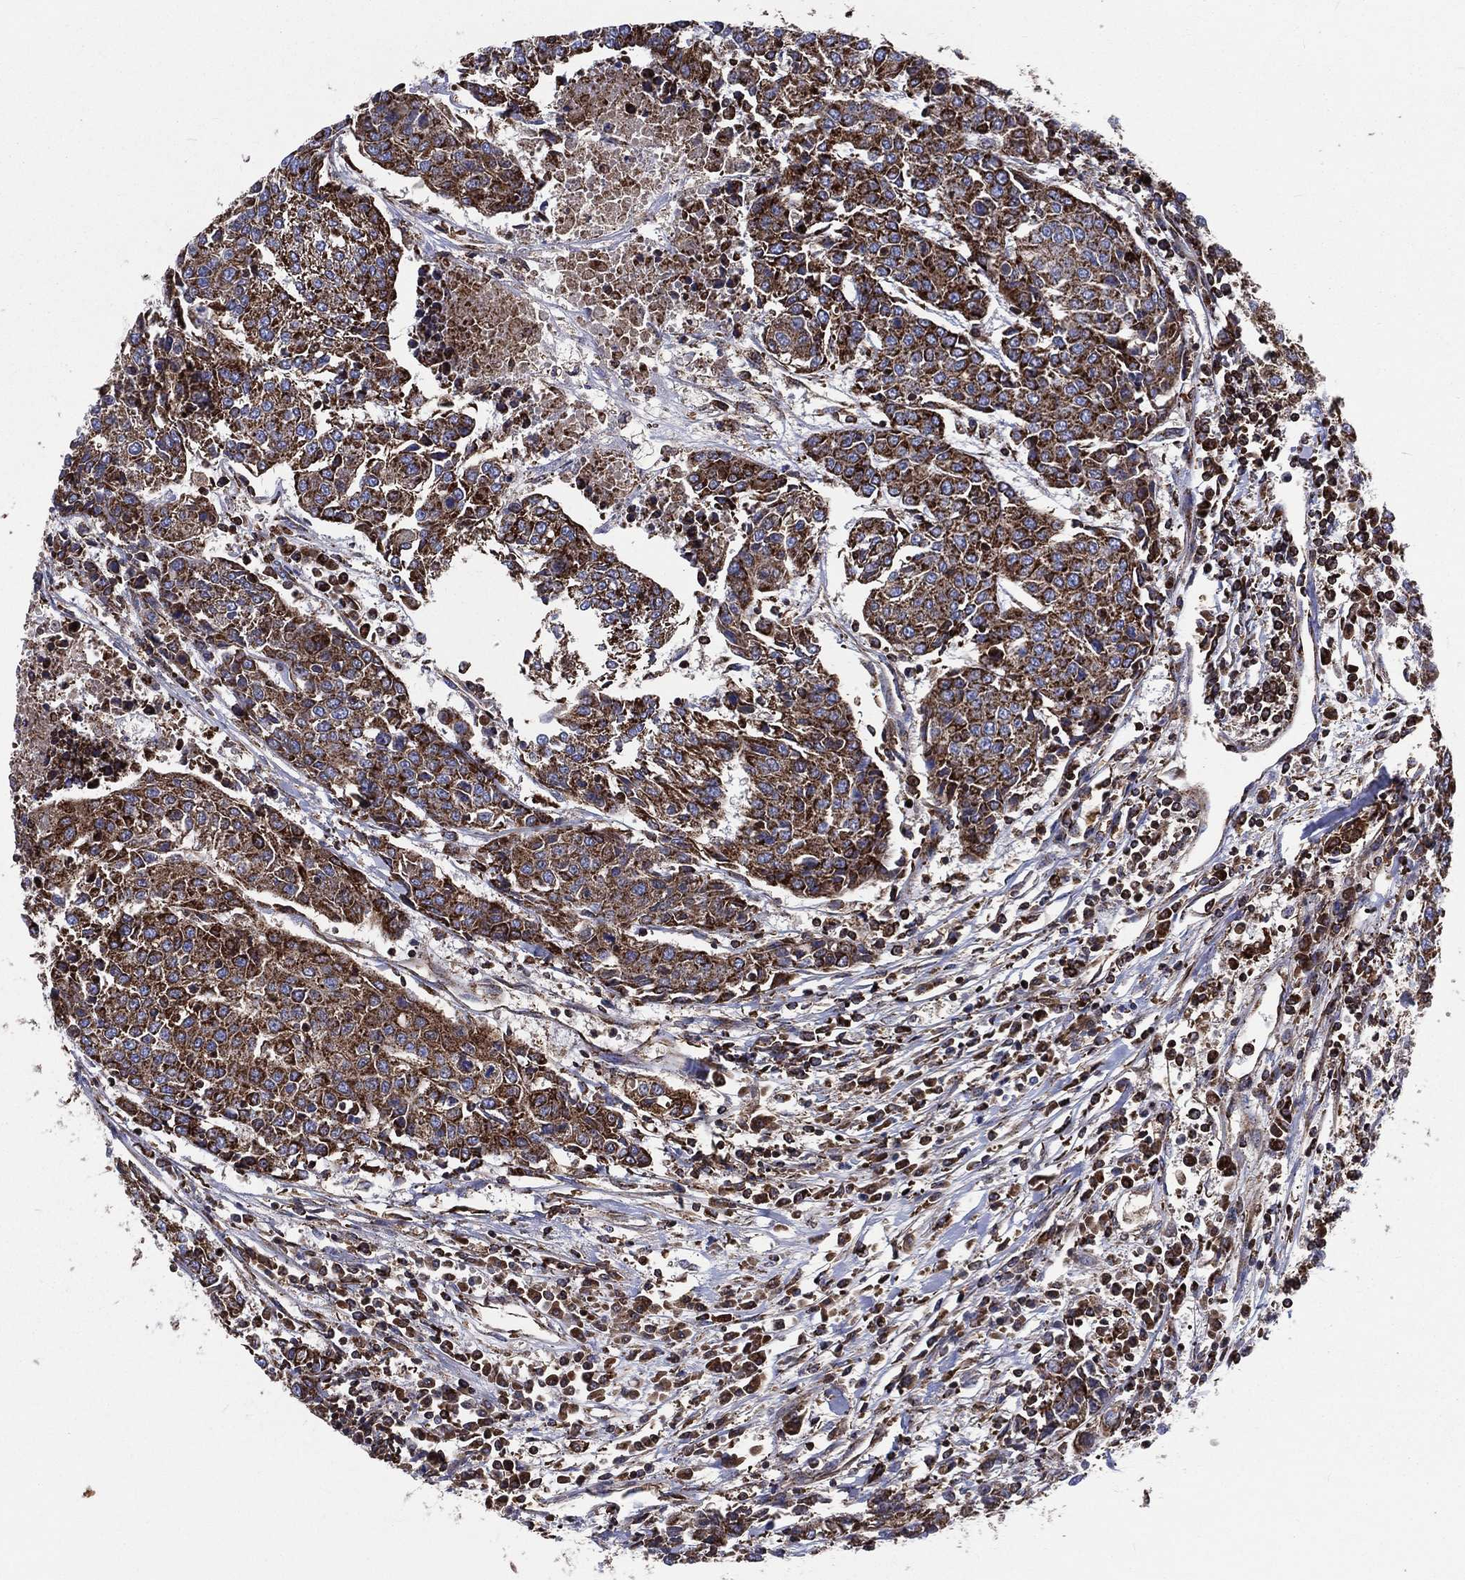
{"staining": {"intensity": "strong", "quantity": ">75%", "location": "cytoplasmic/membranous"}, "tissue": "urothelial cancer", "cell_type": "Tumor cells", "image_type": "cancer", "snomed": [{"axis": "morphology", "description": "Urothelial carcinoma, High grade"}, {"axis": "topography", "description": "Urinary bladder"}], "caption": "Tumor cells display strong cytoplasmic/membranous expression in approximately >75% of cells in high-grade urothelial carcinoma.", "gene": "ANKRD37", "patient": {"sex": "female", "age": 85}}